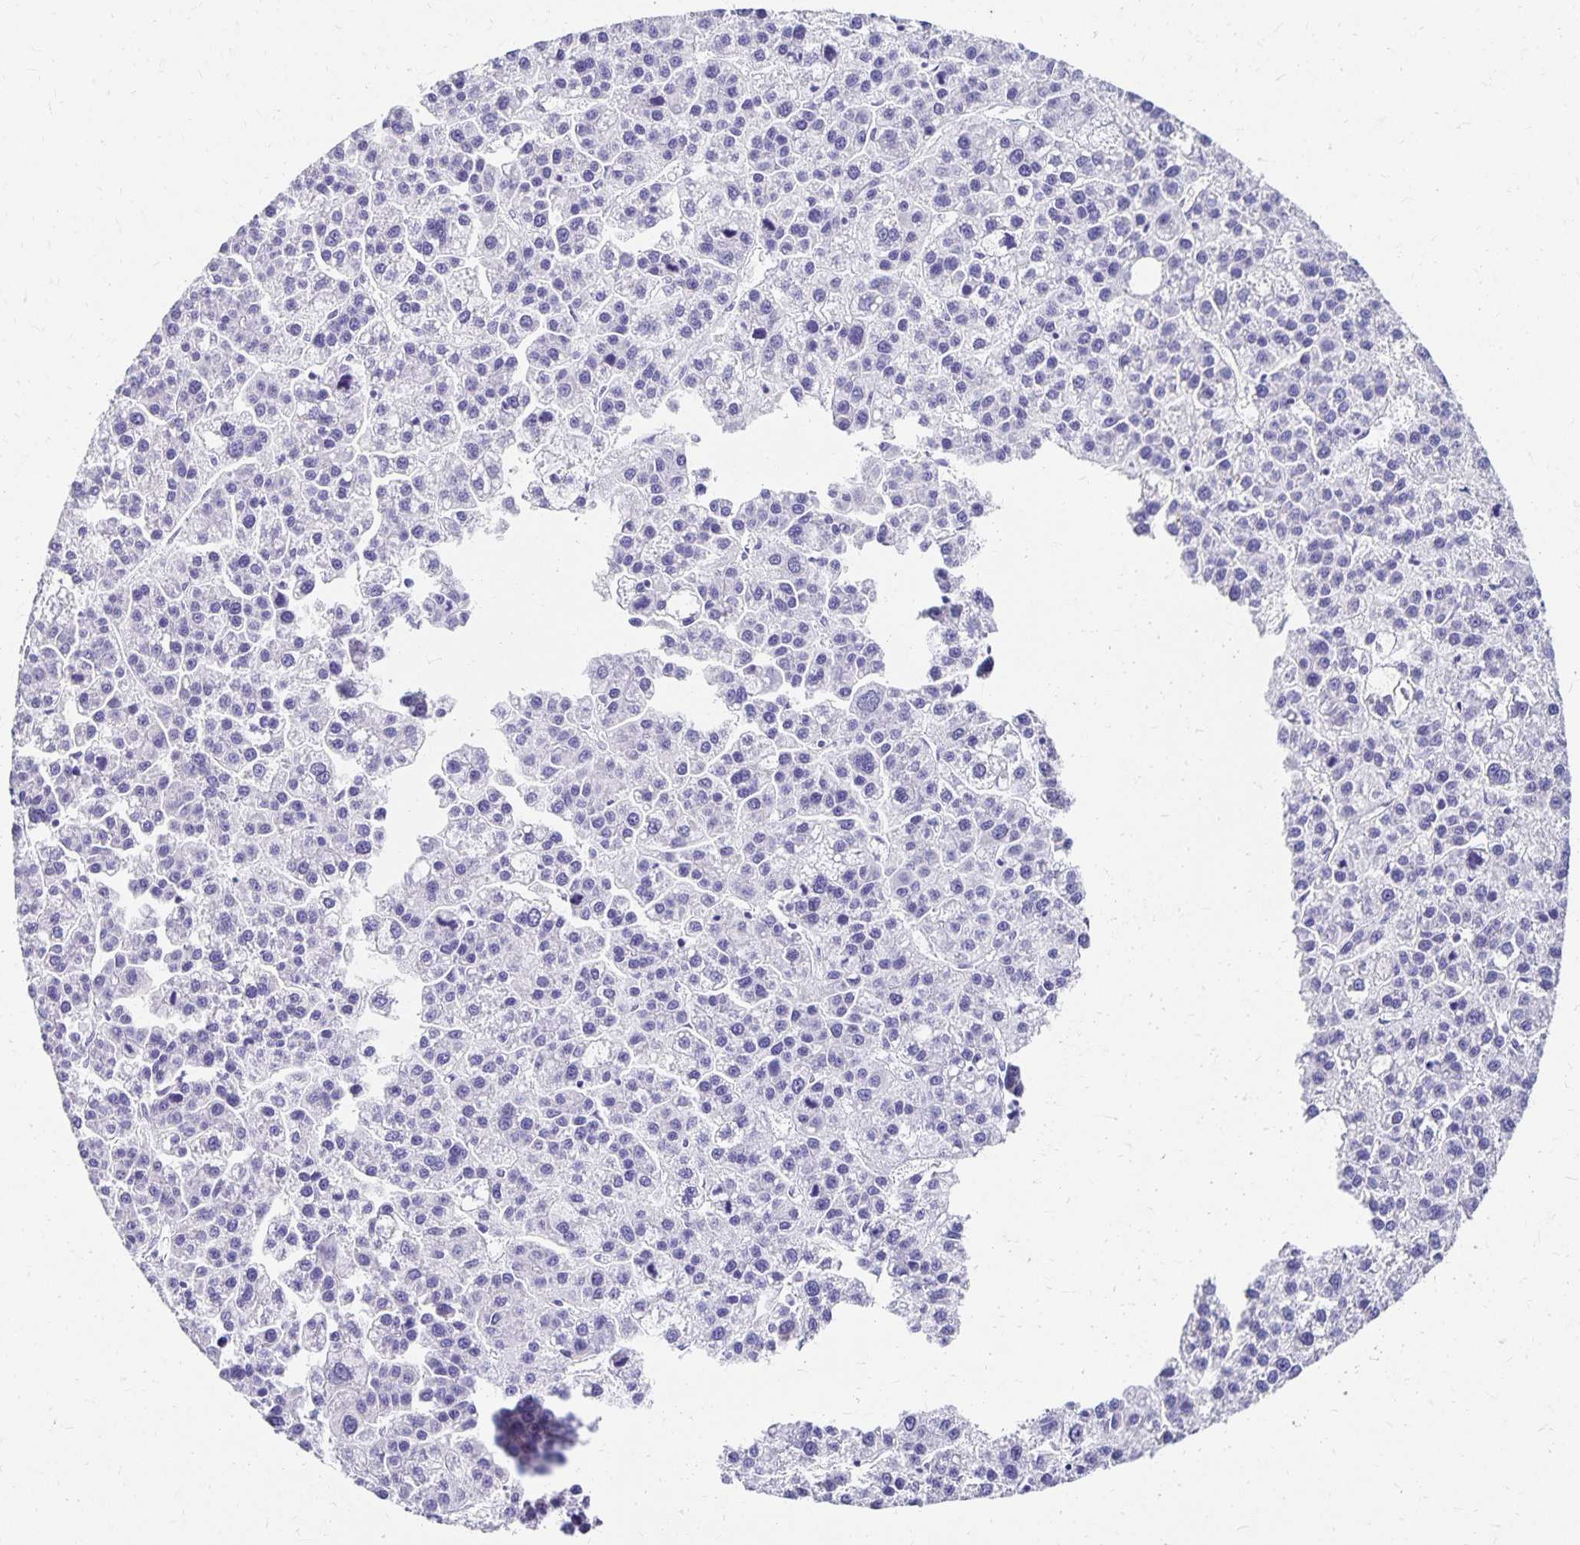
{"staining": {"intensity": "negative", "quantity": "none", "location": "none"}, "tissue": "liver cancer", "cell_type": "Tumor cells", "image_type": "cancer", "snomed": [{"axis": "morphology", "description": "Carcinoma, Hepatocellular, NOS"}, {"axis": "topography", "description": "Liver"}], "caption": "Tumor cells are negative for brown protein staining in liver cancer (hepatocellular carcinoma).", "gene": "DYNLT4", "patient": {"sex": "female", "age": 58}}